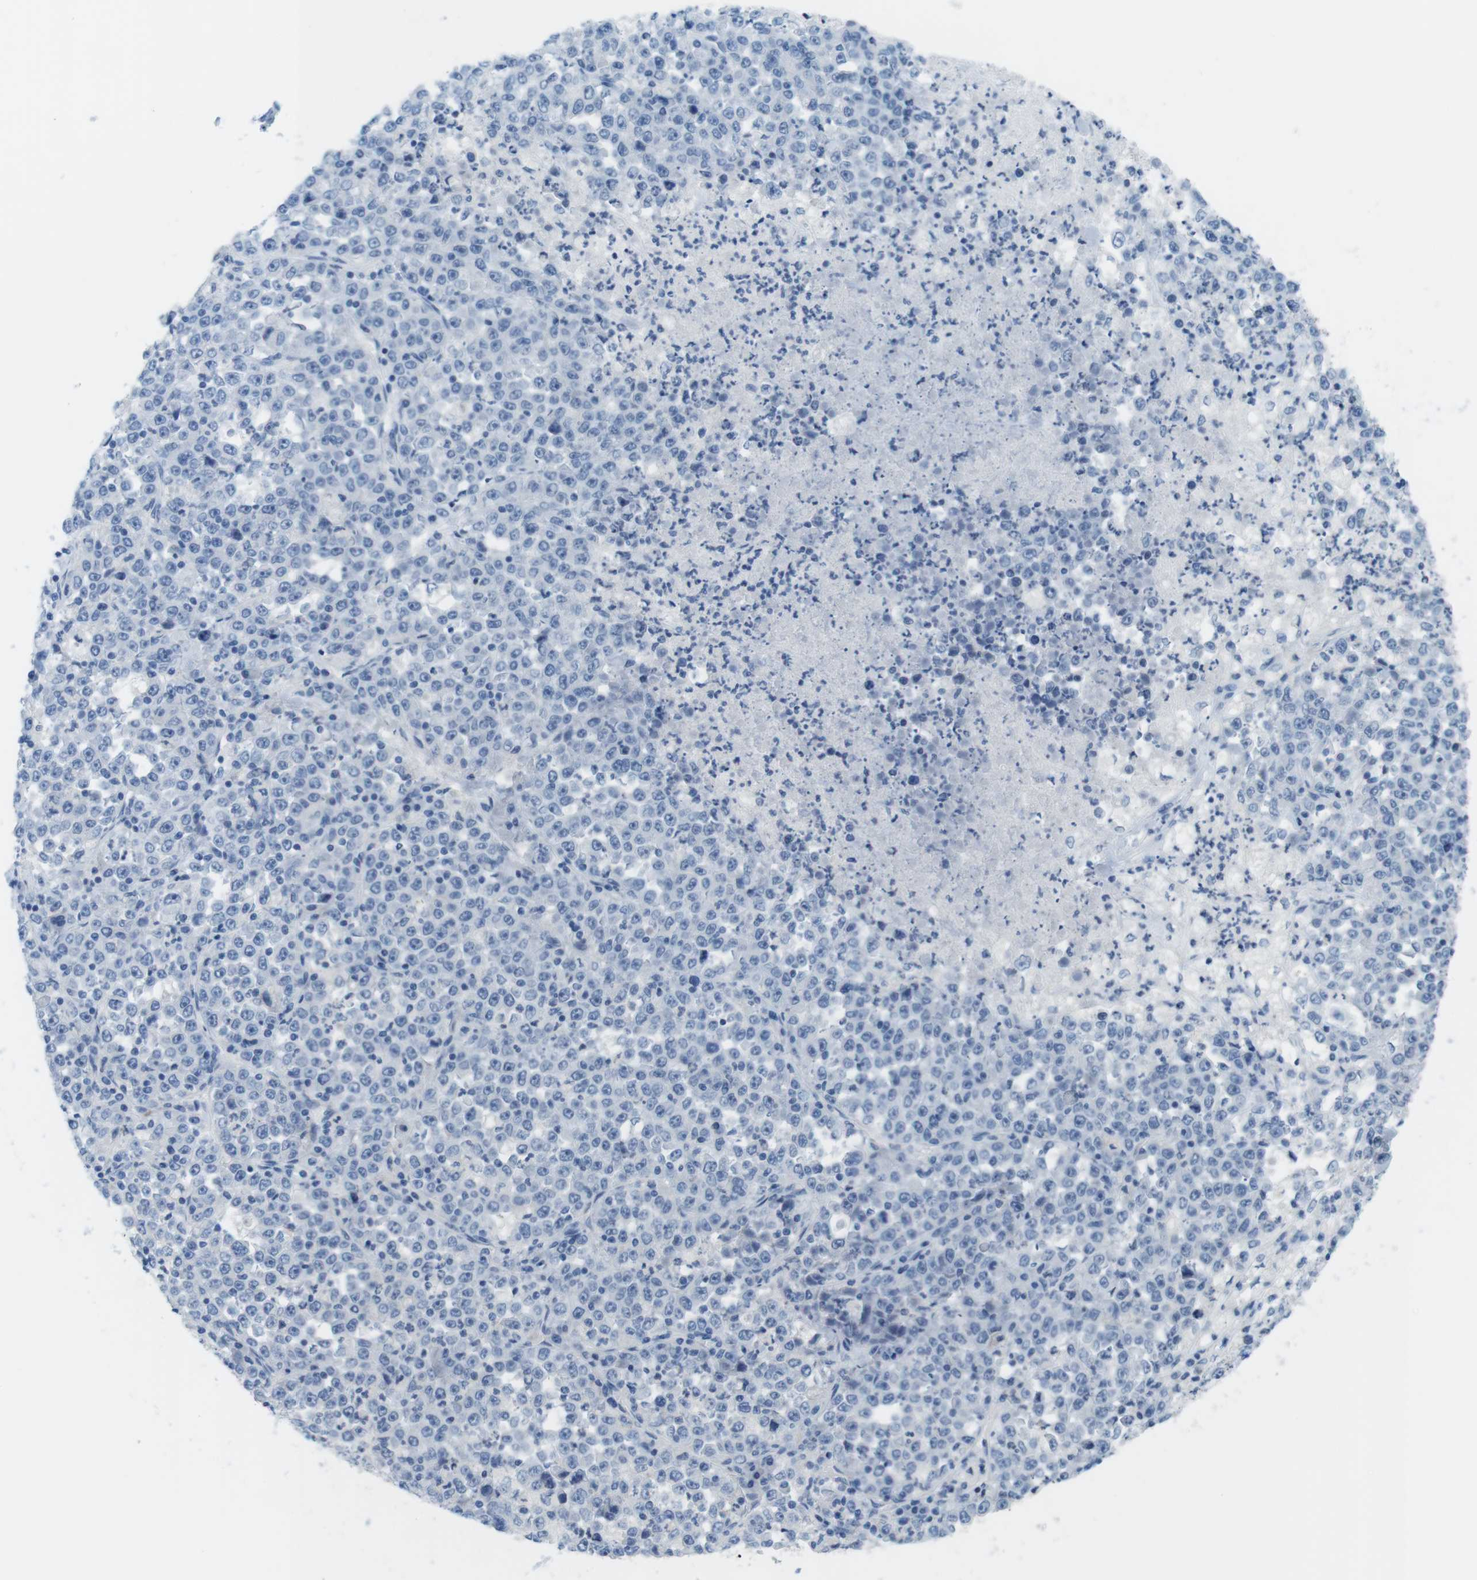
{"staining": {"intensity": "negative", "quantity": "none", "location": "none"}, "tissue": "stomach cancer", "cell_type": "Tumor cells", "image_type": "cancer", "snomed": [{"axis": "morphology", "description": "Normal tissue, NOS"}, {"axis": "morphology", "description": "Adenocarcinoma, NOS"}, {"axis": "topography", "description": "Stomach, upper"}, {"axis": "topography", "description": "Stomach"}], "caption": "IHC of stomach adenocarcinoma displays no expression in tumor cells.", "gene": "MYH9", "patient": {"sex": "male", "age": 59}}